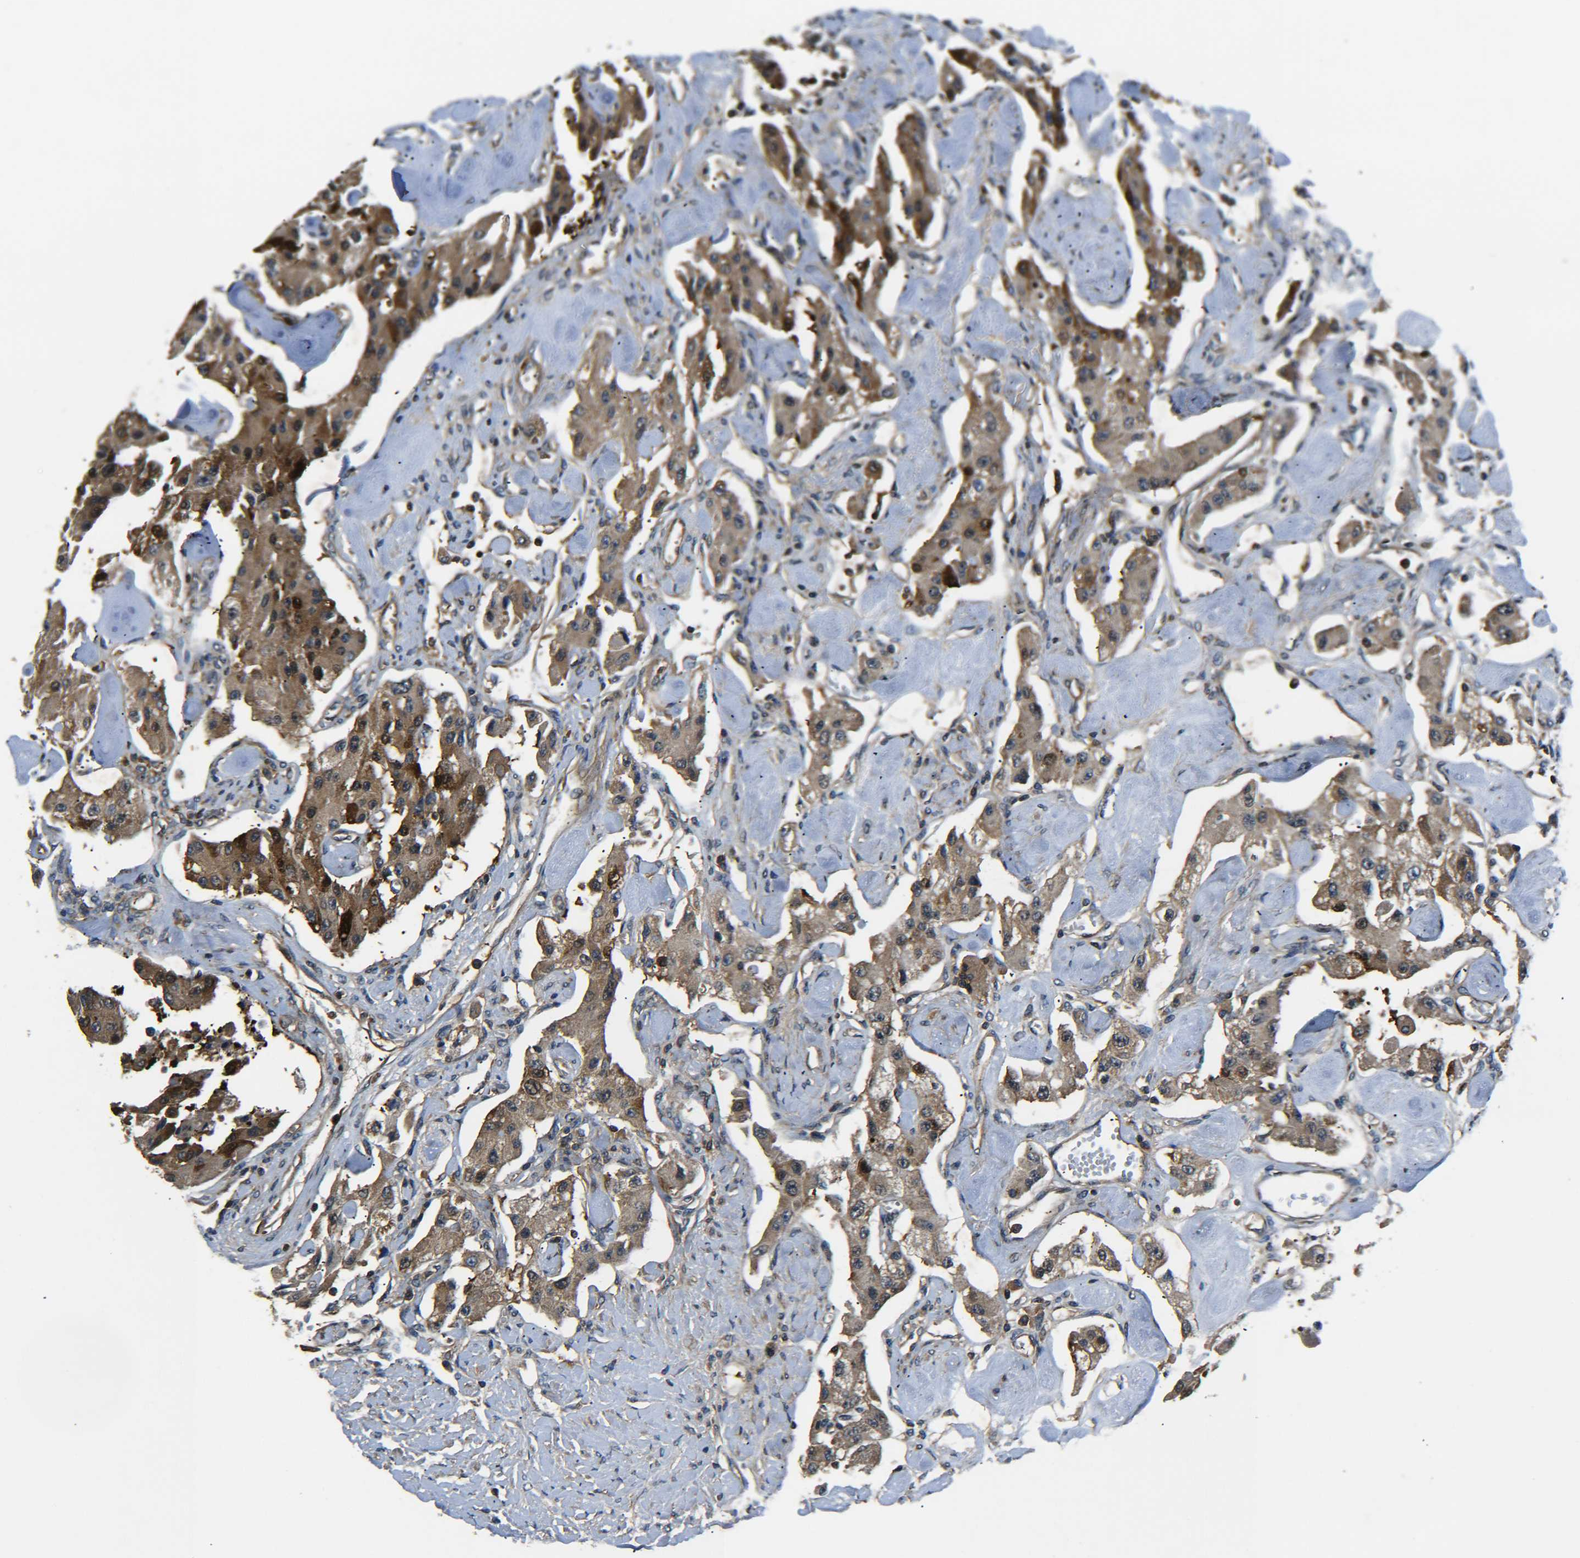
{"staining": {"intensity": "moderate", "quantity": "25%-75%", "location": "cytoplasmic/membranous"}, "tissue": "carcinoid", "cell_type": "Tumor cells", "image_type": "cancer", "snomed": [{"axis": "morphology", "description": "Carcinoid, malignant, NOS"}, {"axis": "topography", "description": "Pancreas"}], "caption": "High-power microscopy captured an immunohistochemistry (IHC) micrograph of malignant carcinoid, revealing moderate cytoplasmic/membranous expression in about 25%-75% of tumor cells.", "gene": "PREB", "patient": {"sex": "male", "age": 41}}